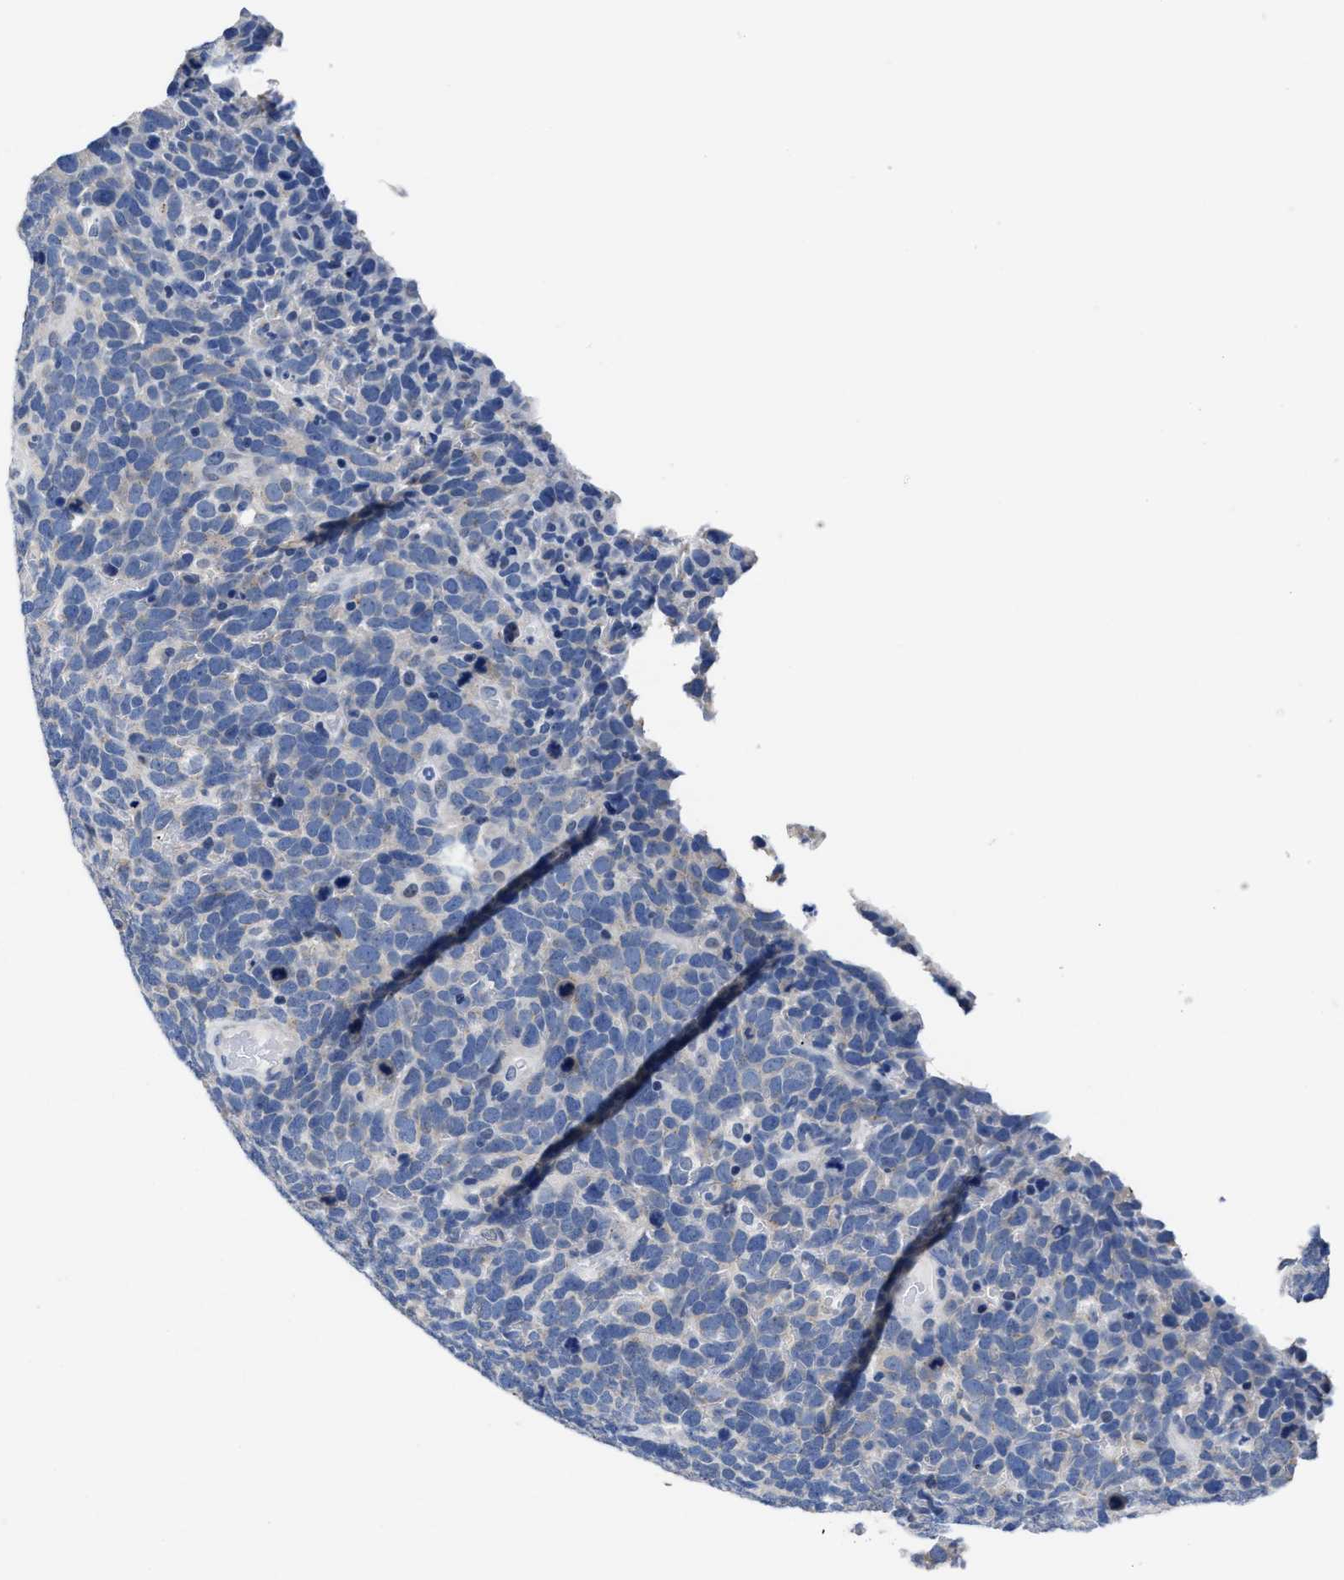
{"staining": {"intensity": "negative", "quantity": "none", "location": "none"}, "tissue": "urothelial cancer", "cell_type": "Tumor cells", "image_type": "cancer", "snomed": [{"axis": "morphology", "description": "Urothelial carcinoma, High grade"}, {"axis": "topography", "description": "Urinary bladder"}], "caption": "The photomicrograph reveals no significant positivity in tumor cells of urothelial cancer.", "gene": "HOOK1", "patient": {"sex": "female", "age": 82}}